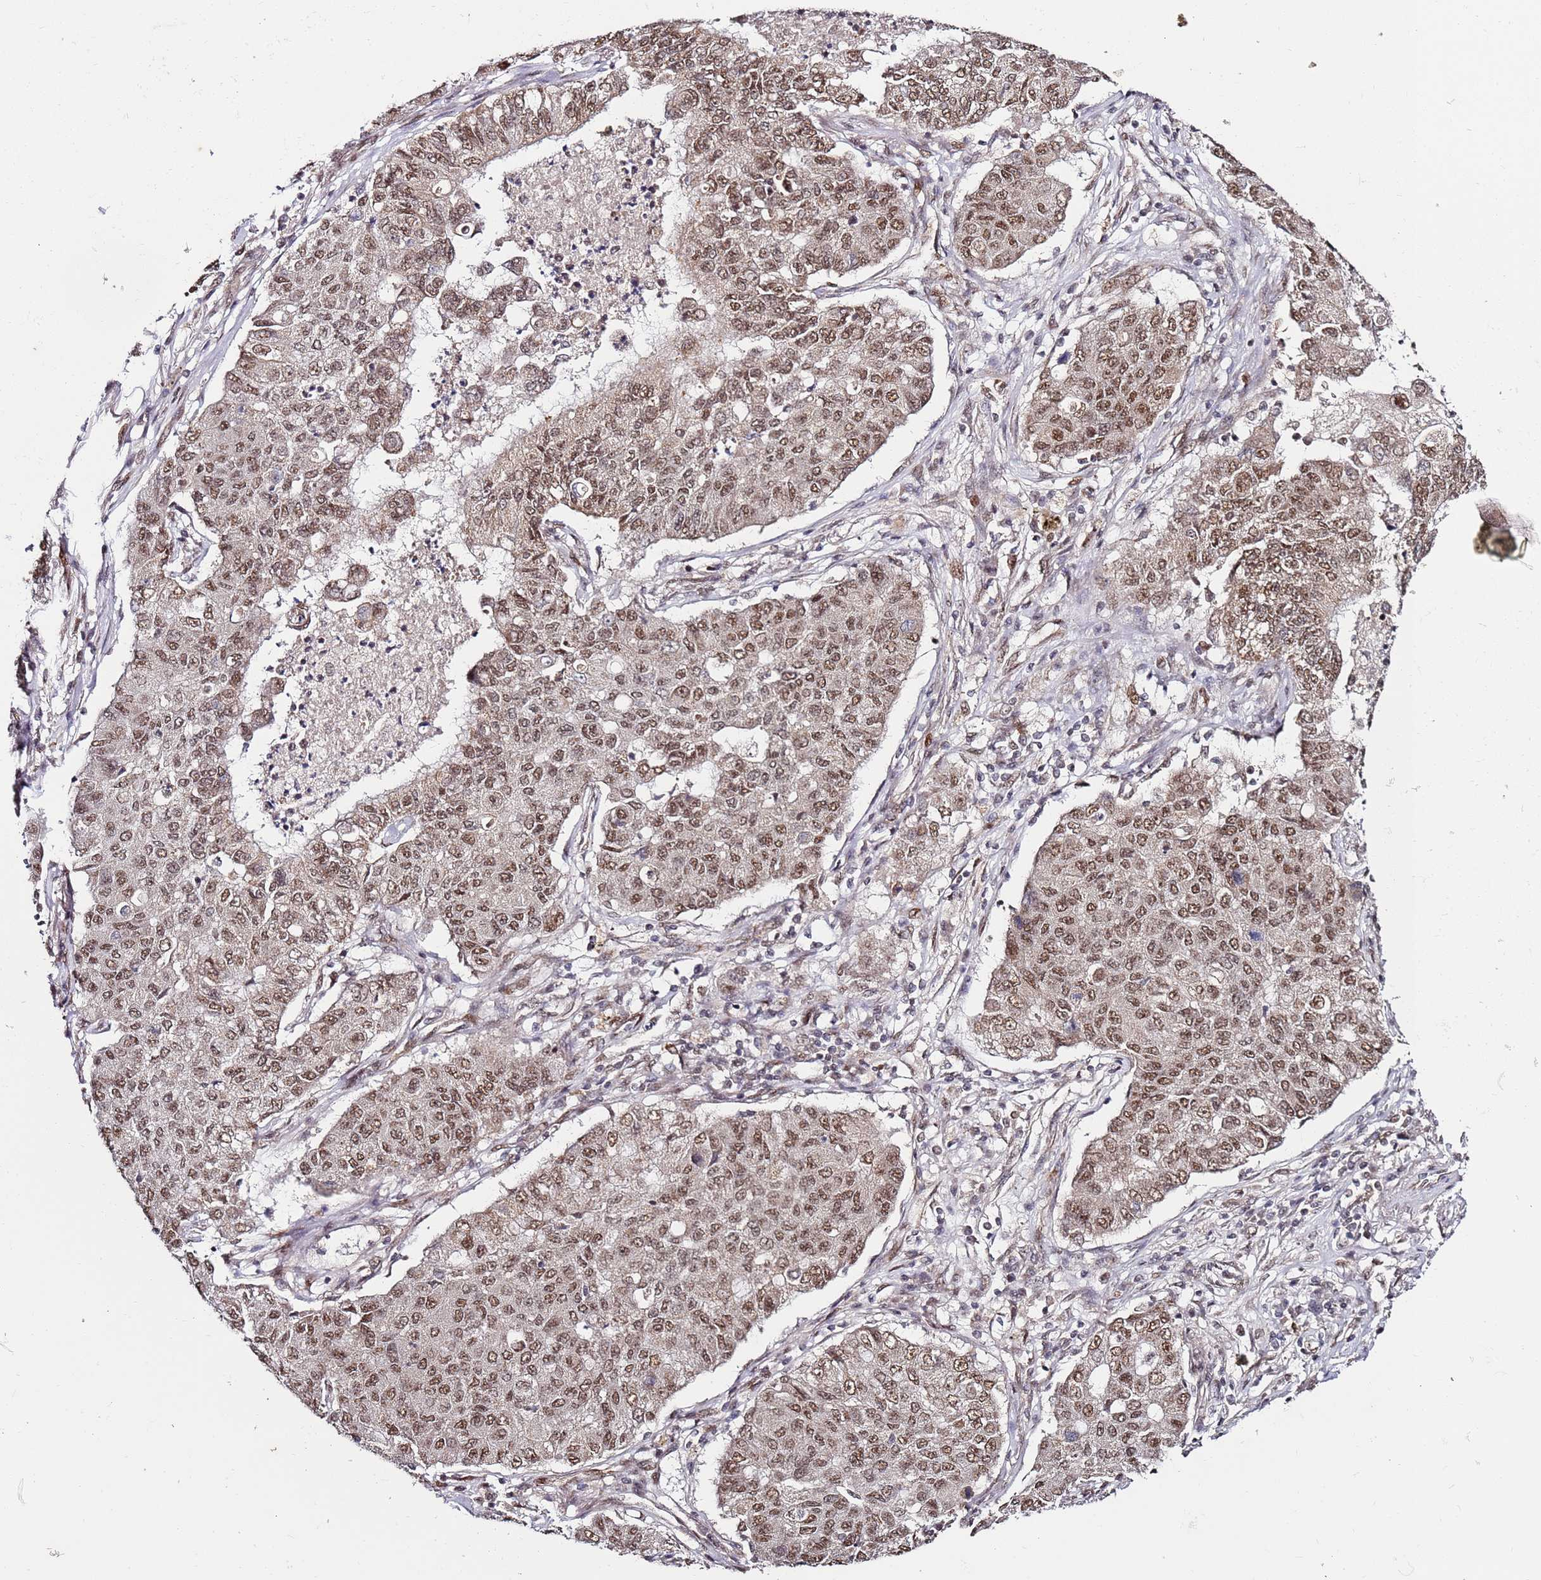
{"staining": {"intensity": "moderate", "quantity": ">75%", "location": "nuclear"}, "tissue": "lung cancer", "cell_type": "Tumor cells", "image_type": "cancer", "snomed": [{"axis": "morphology", "description": "Squamous cell carcinoma, NOS"}, {"axis": "topography", "description": "Lung"}], "caption": "Immunohistochemistry of lung cancer demonstrates medium levels of moderate nuclear positivity in about >75% of tumor cells.", "gene": "TP53AIP1", "patient": {"sex": "male", "age": 74}}